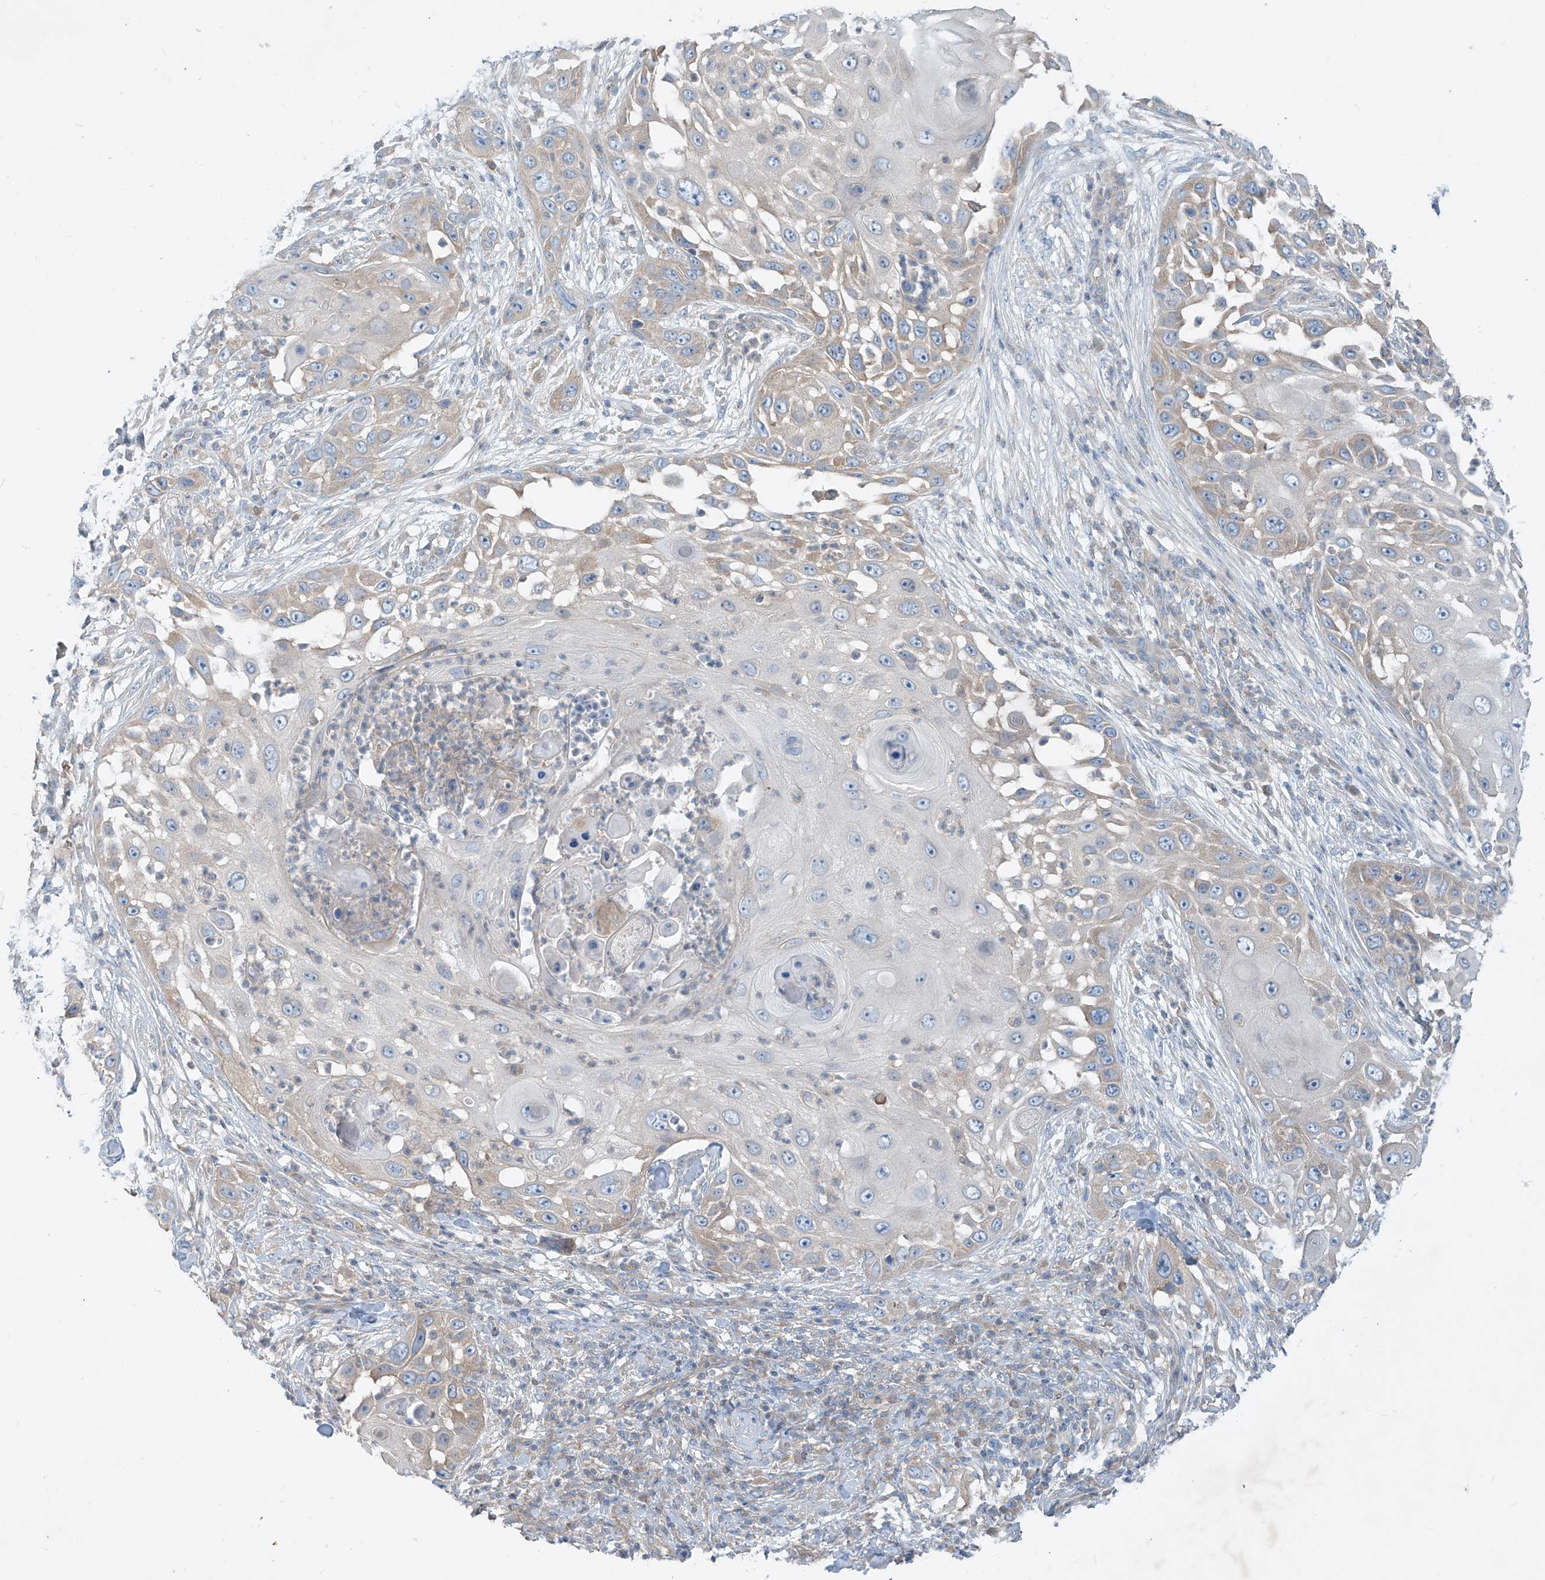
{"staining": {"intensity": "weak", "quantity": "<25%", "location": "cytoplasmic/membranous"}, "tissue": "skin cancer", "cell_type": "Tumor cells", "image_type": "cancer", "snomed": [{"axis": "morphology", "description": "Squamous cell carcinoma, NOS"}, {"axis": "topography", "description": "Skin"}], "caption": "Tumor cells are negative for protein expression in human skin cancer. (Stains: DAB (3,3'-diaminobenzidine) IHC with hematoxylin counter stain, Microscopy: brightfield microscopy at high magnification).", "gene": "DGKQ", "patient": {"sex": "female", "age": 44}}